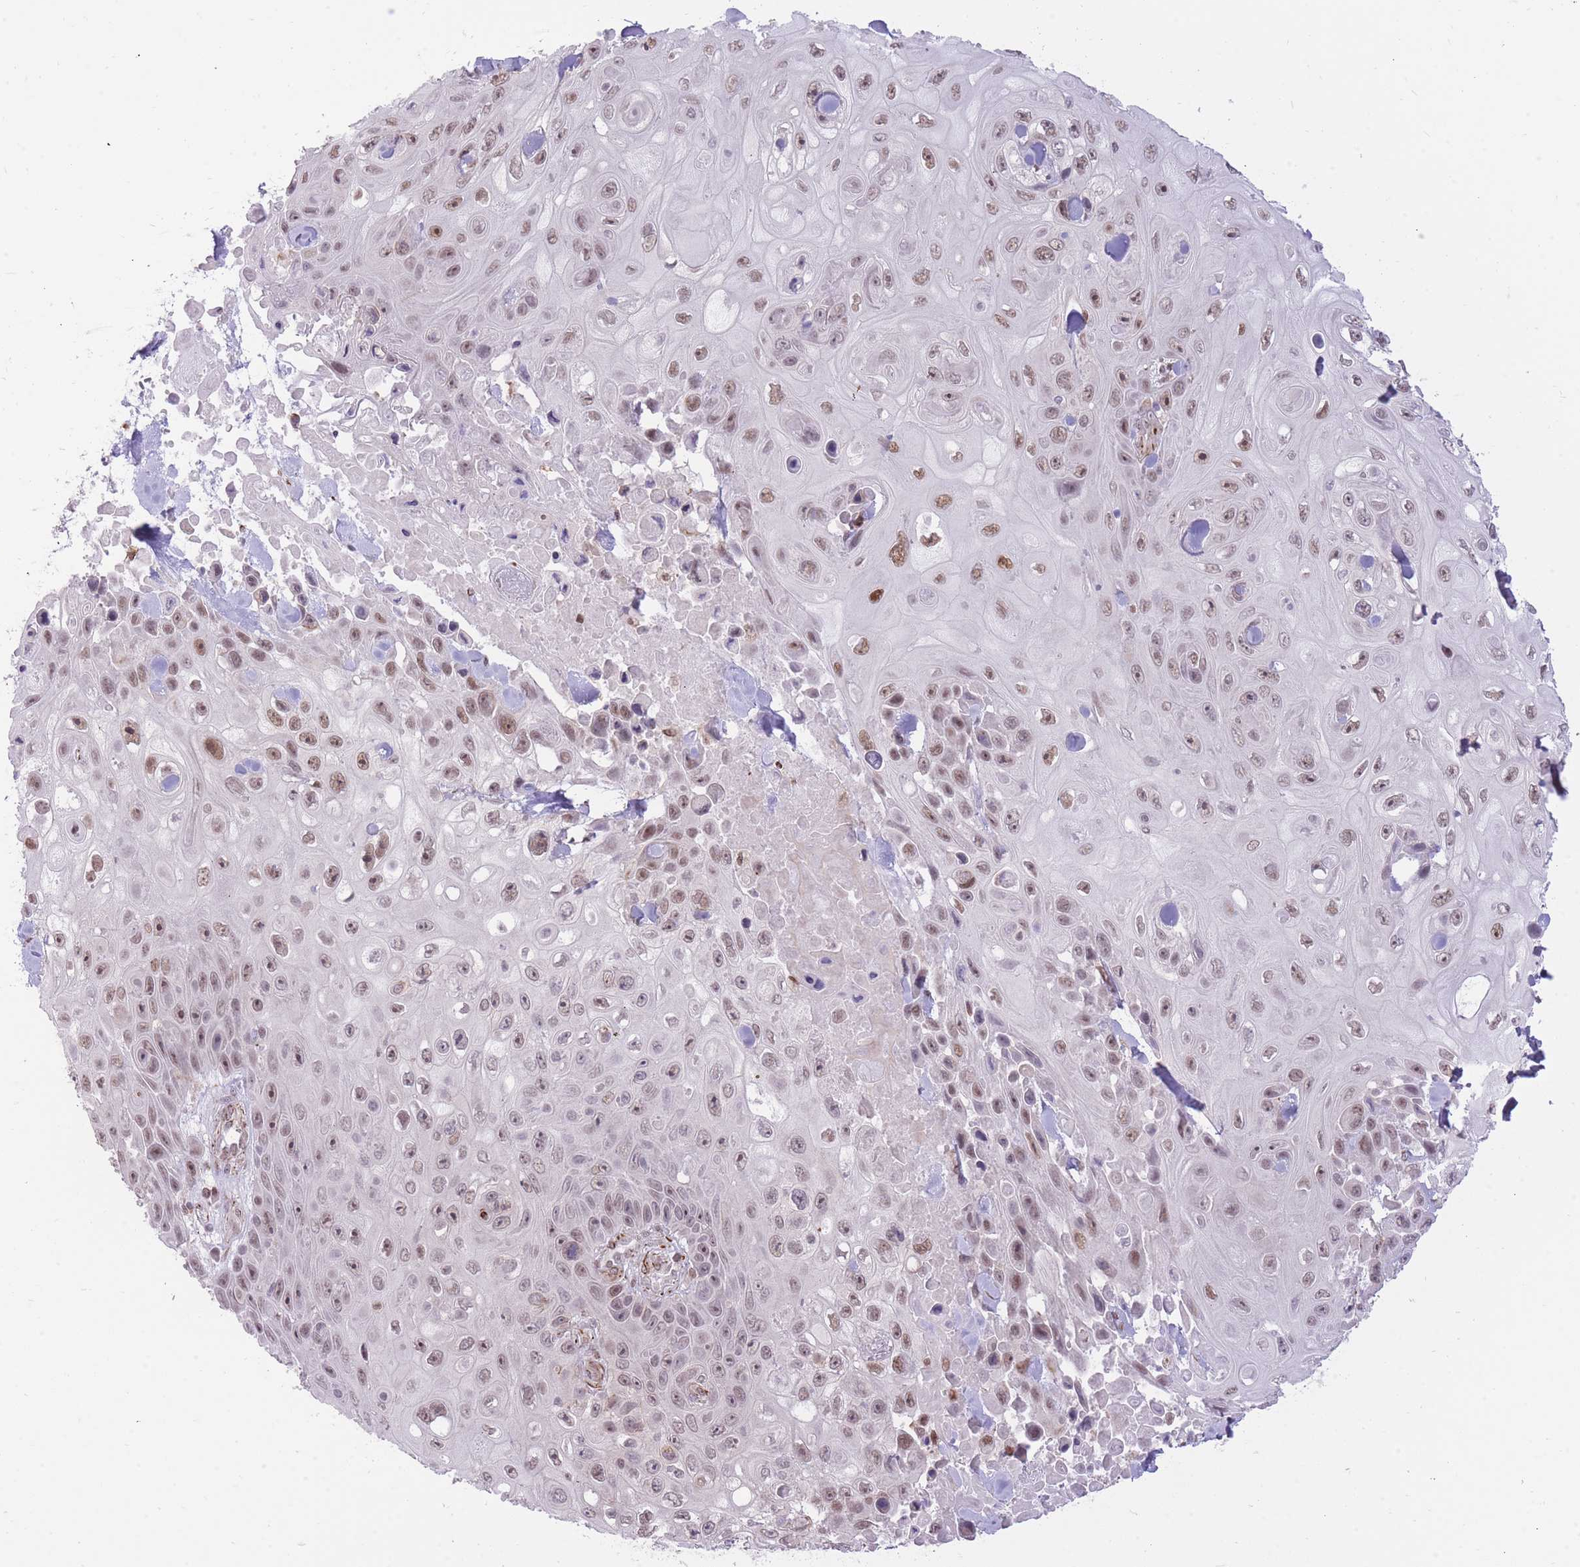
{"staining": {"intensity": "moderate", "quantity": ">75%", "location": "nuclear"}, "tissue": "skin cancer", "cell_type": "Tumor cells", "image_type": "cancer", "snomed": [{"axis": "morphology", "description": "Squamous cell carcinoma, NOS"}, {"axis": "topography", "description": "Skin"}], "caption": "Tumor cells show moderate nuclear staining in about >75% of cells in squamous cell carcinoma (skin). Nuclei are stained in blue.", "gene": "ELL", "patient": {"sex": "male", "age": 82}}